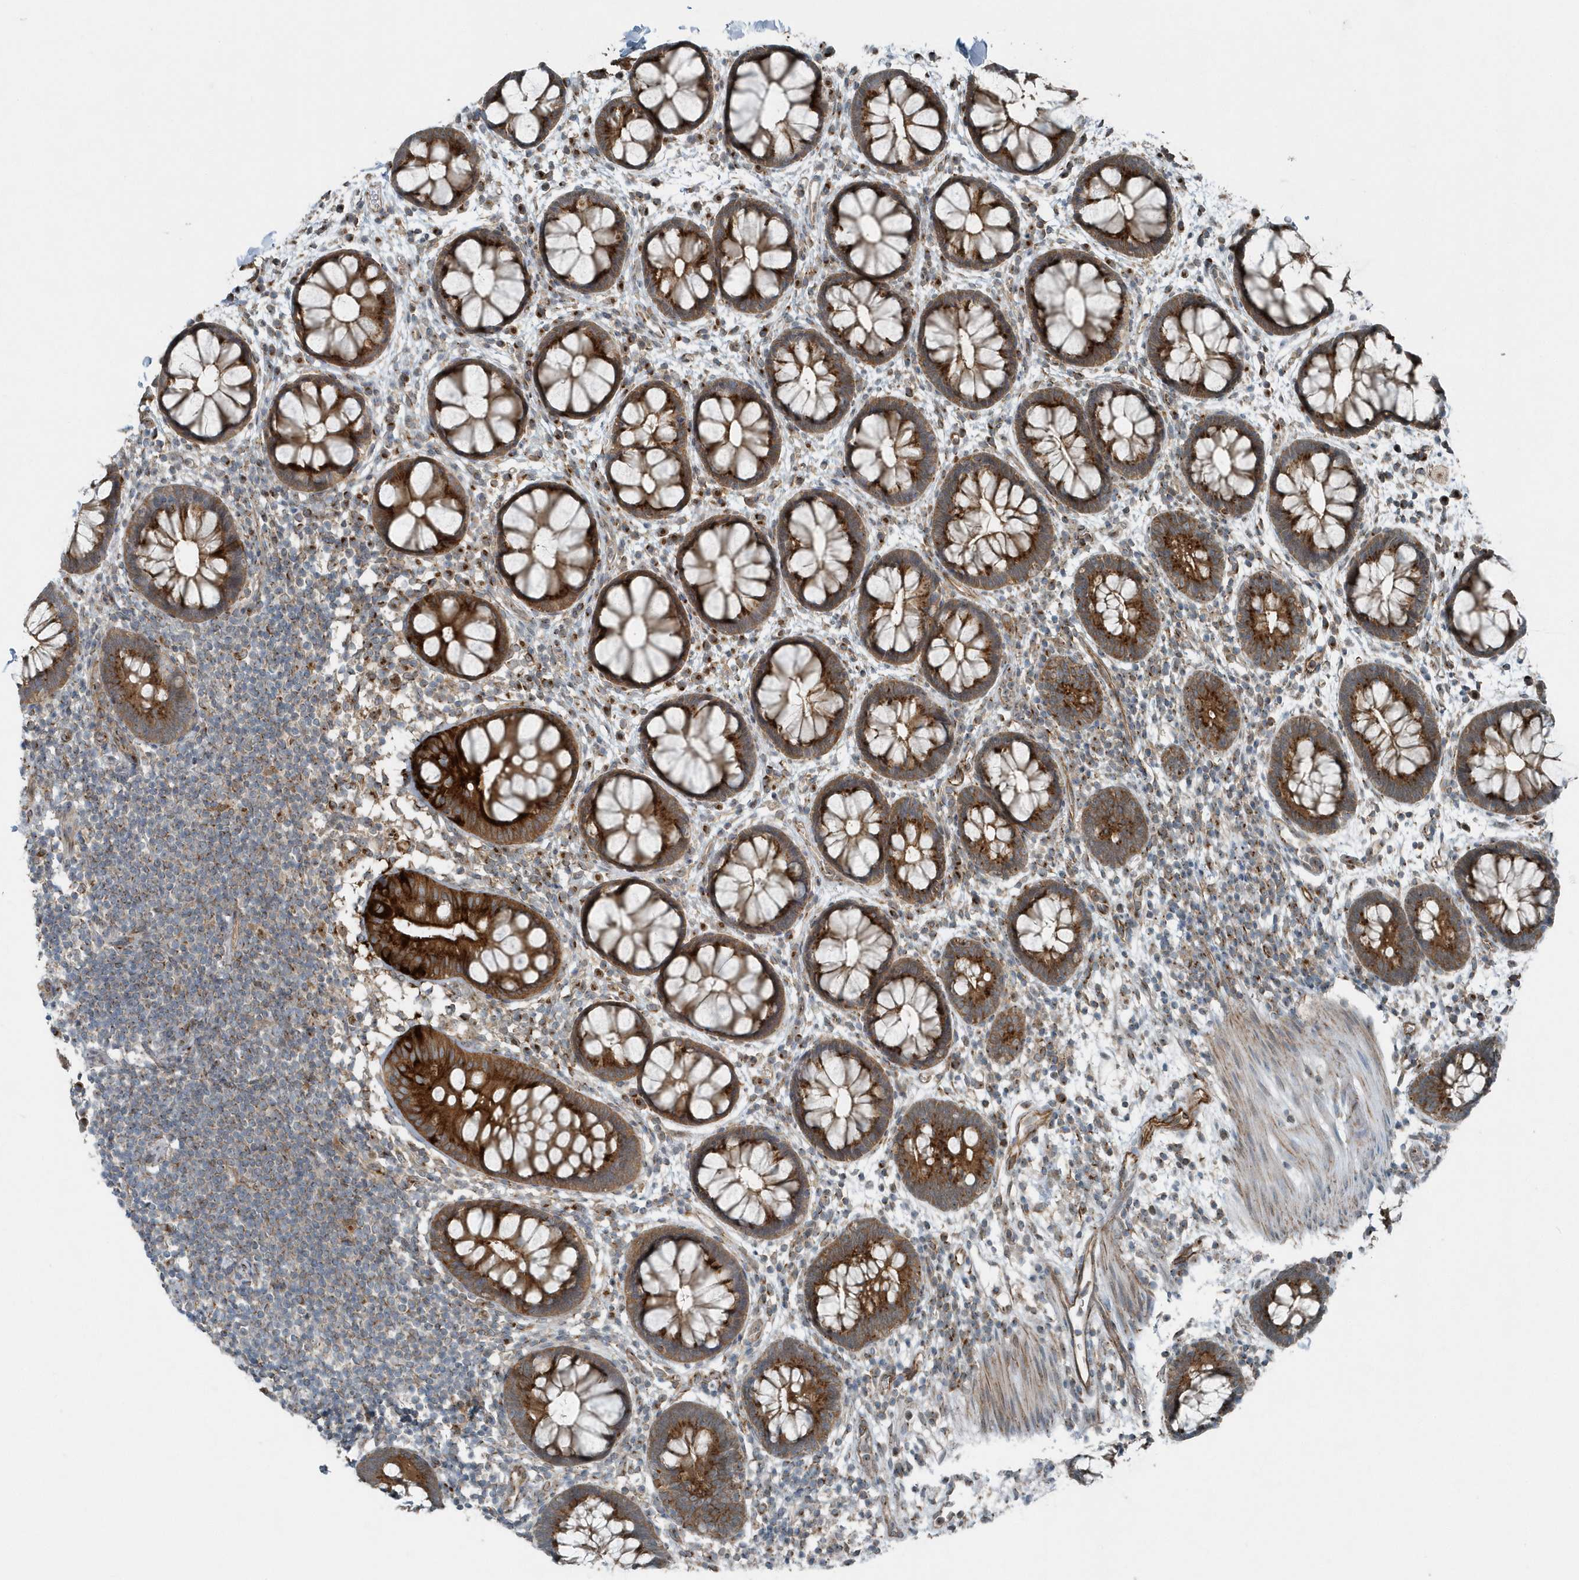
{"staining": {"intensity": "strong", "quantity": ">75%", "location": "cytoplasmic/membranous"}, "tissue": "rectum", "cell_type": "Glandular cells", "image_type": "normal", "snomed": [{"axis": "morphology", "description": "Normal tissue, NOS"}, {"axis": "topography", "description": "Rectum"}], "caption": "Immunohistochemistry (IHC) staining of benign rectum, which reveals high levels of strong cytoplasmic/membranous expression in about >75% of glandular cells indicating strong cytoplasmic/membranous protein expression. The staining was performed using DAB (brown) for protein detection and nuclei were counterstained in hematoxylin (blue).", "gene": "GCC2", "patient": {"sex": "female", "age": 24}}